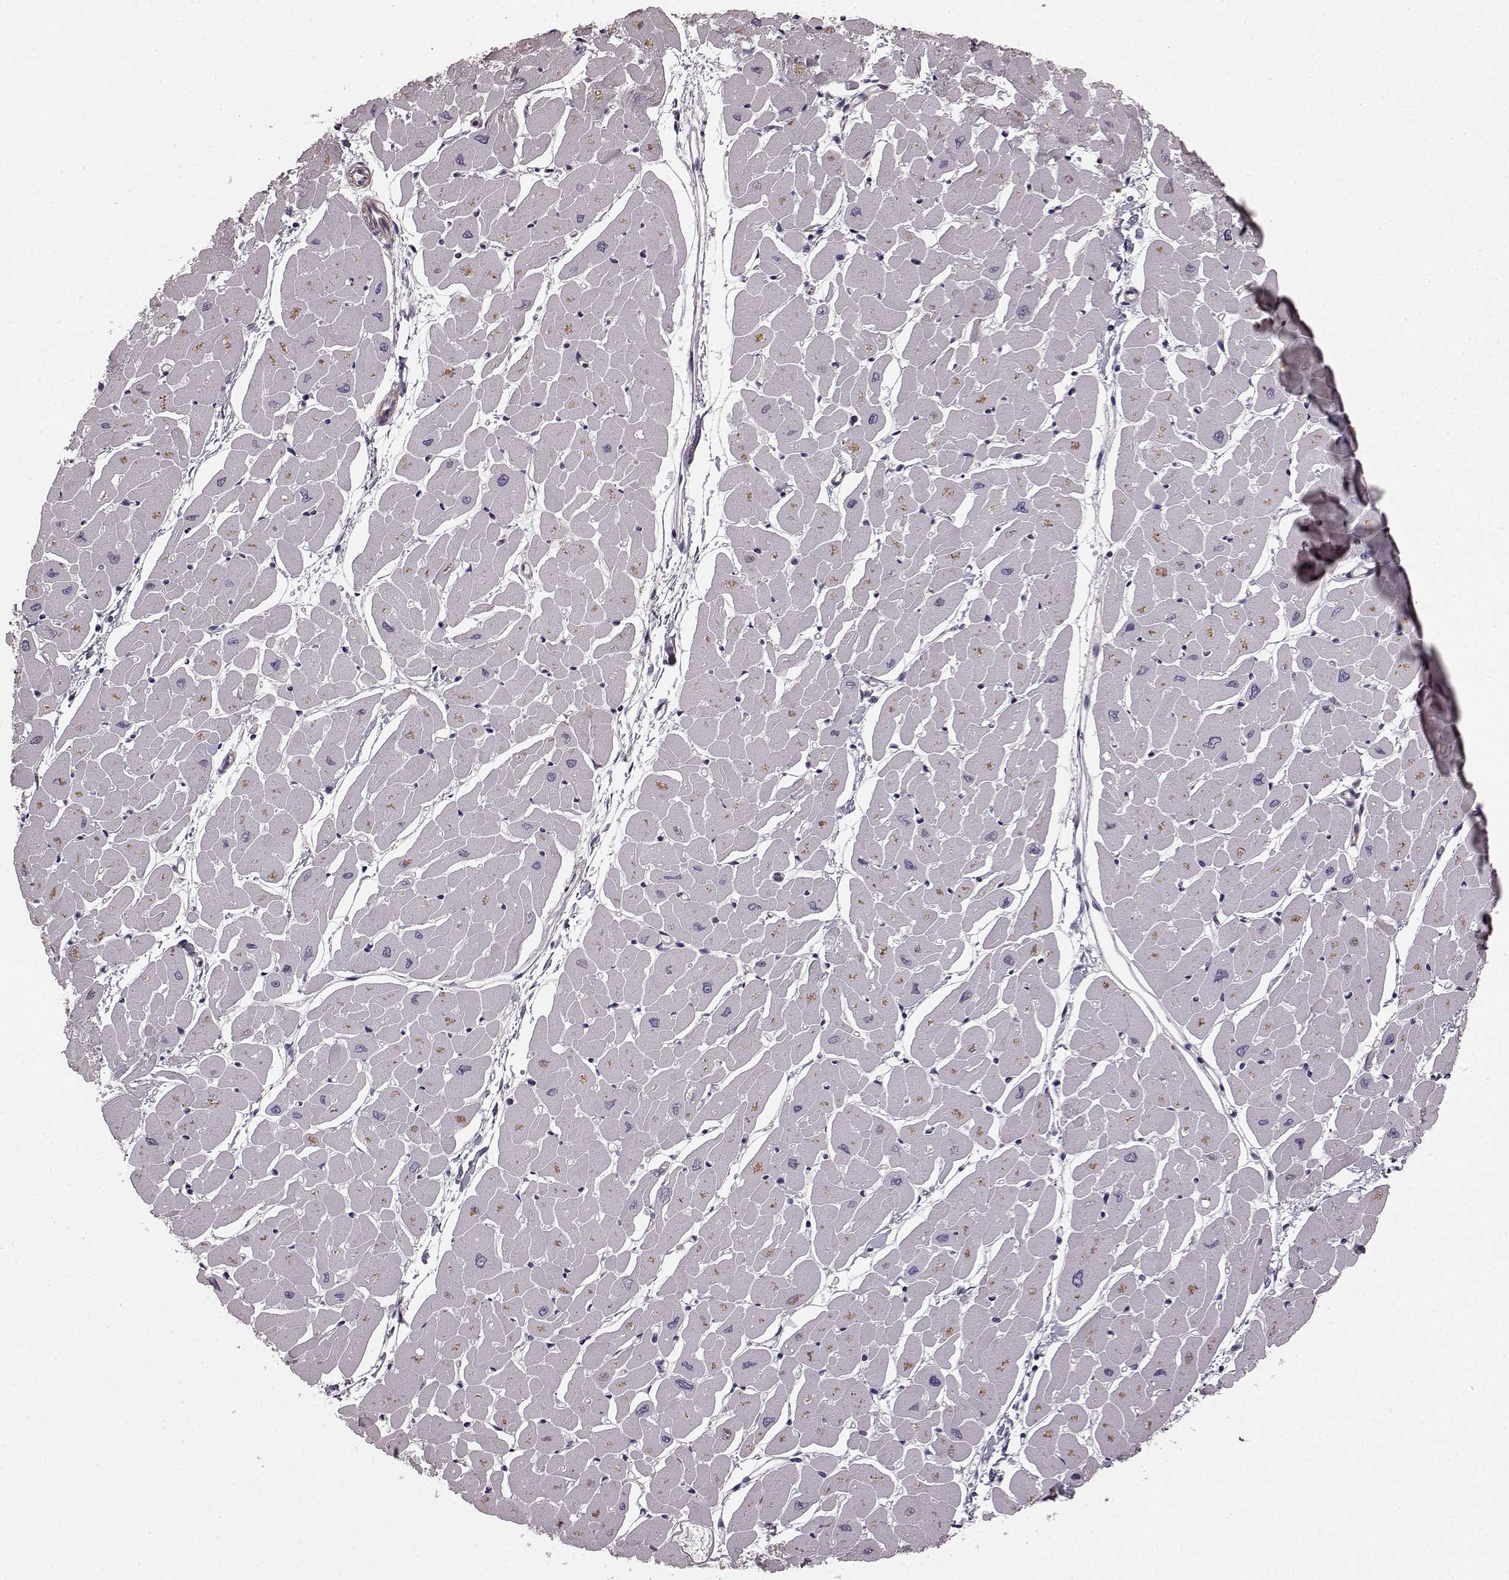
{"staining": {"intensity": "negative", "quantity": "none", "location": "none"}, "tissue": "heart muscle", "cell_type": "Cardiomyocytes", "image_type": "normal", "snomed": [{"axis": "morphology", "description": "Normal tissue, NOS"}, {"axis": "topography", "description": "Heart"}], "caption": "Cardiomyocytes are negative for brown protein staining in benign heart muscle. The staining is performed using DAB brown chromogen with nuclei counter-stained in using hematoxylin.", "gene": "SLC22A18", "patient": {"sex": "male", "age": 57}}